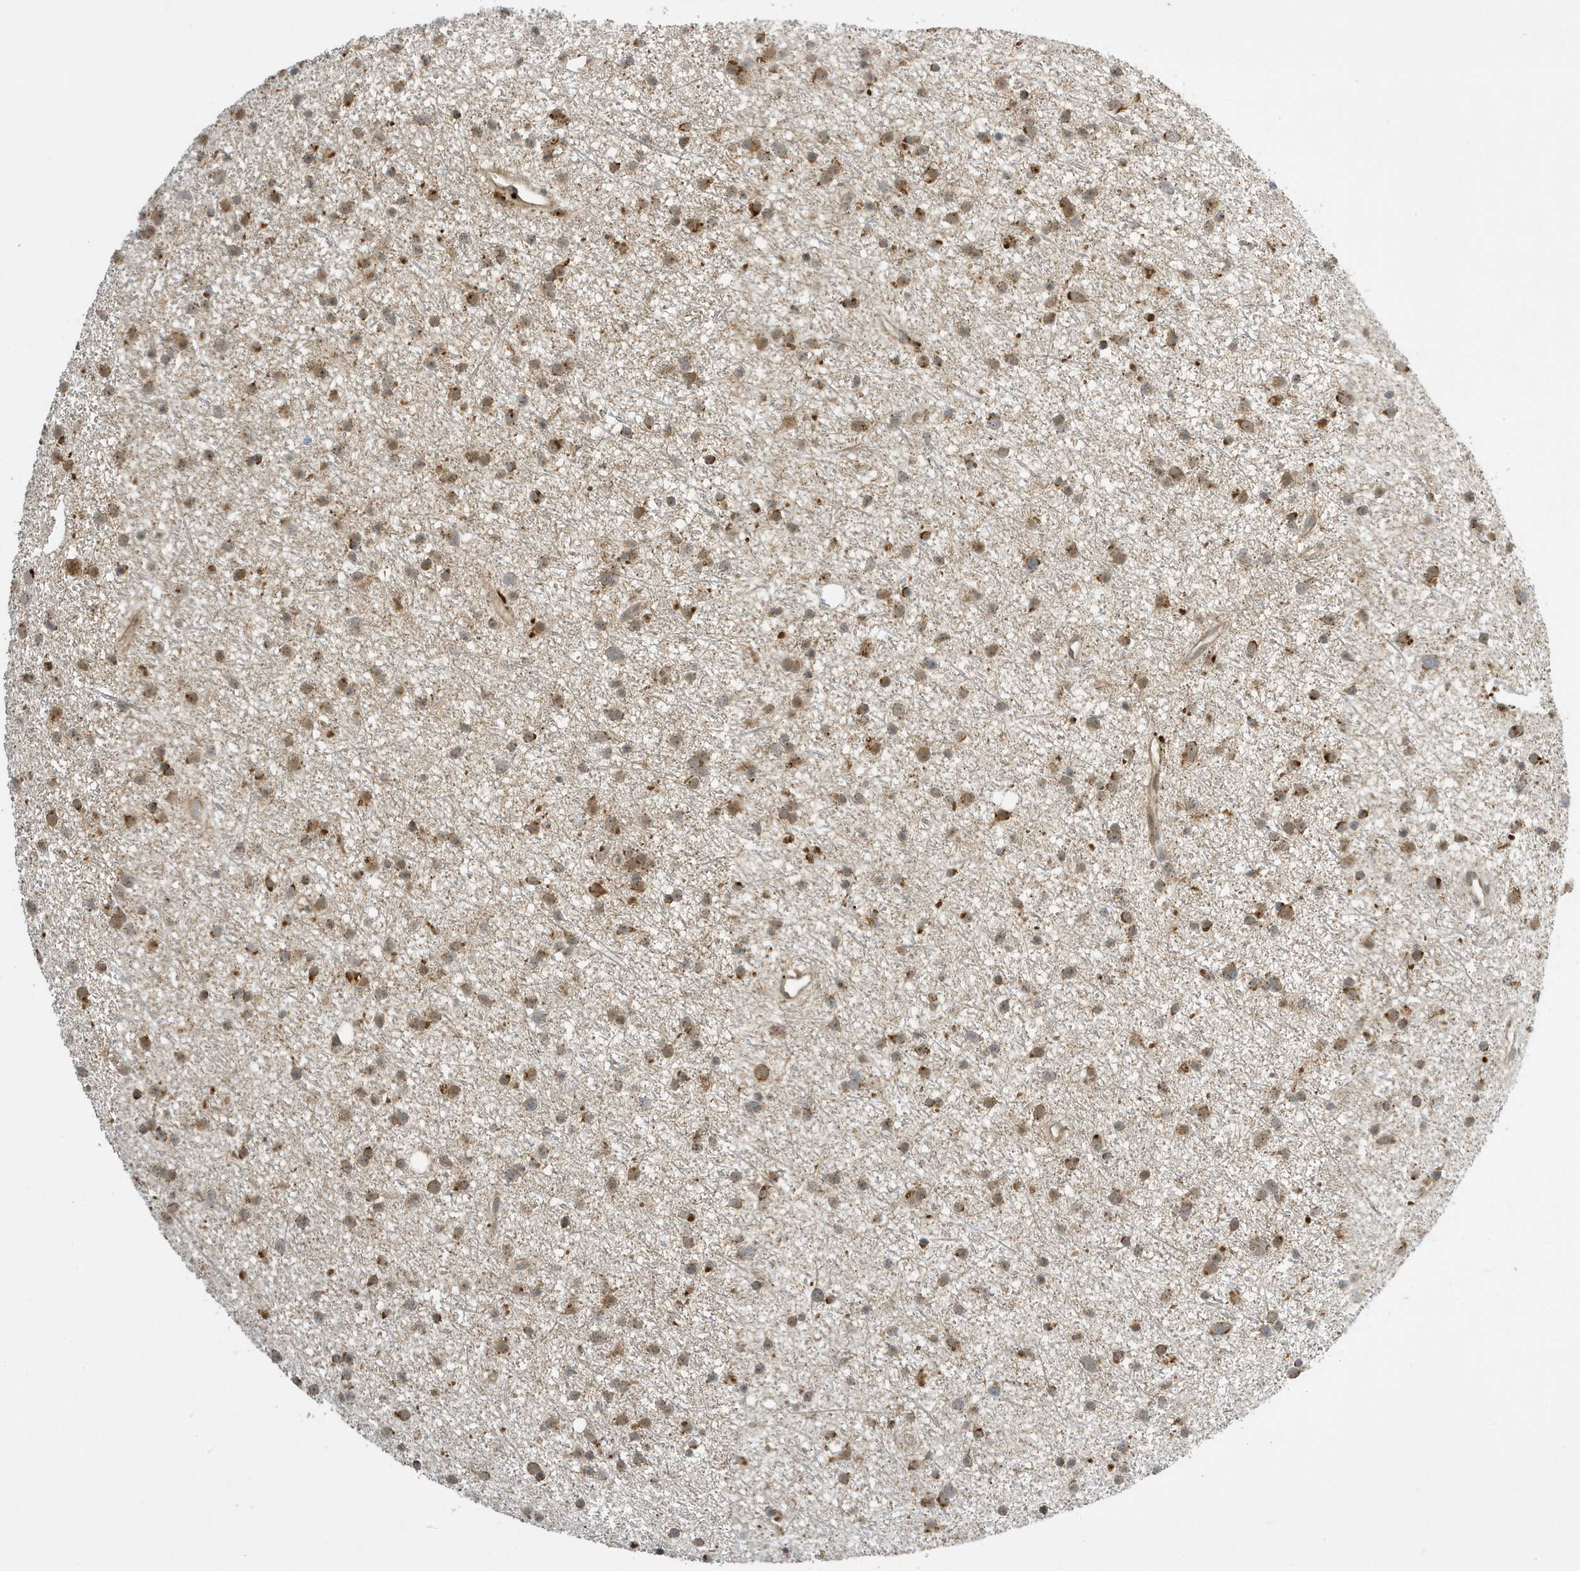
{"staining": {"intensity": "moderate", "quantity": ">75%", "location": "cytoplasmic/membranous"}, "tissue": "glioma", "cell_type": "Tumor cells", "image_type": "cancer", "snomed": [{"axis": "morphology", "description": "Glioma, malignant, Low grade"}, {"axis": "topography", "description": "Cerebral cortex"}], "caption": "This histopathology image reveals malignant glioma (low-grade) stained with immunohistochemistry (IHC) to label a protein in brown. The cytoplasmic/membranous of tumor cells show moderate positivity for the protein. Nuclei are counter-stained blue.", "gene": "NCOA7", "patient": {"sex": "female", "age": 39}}